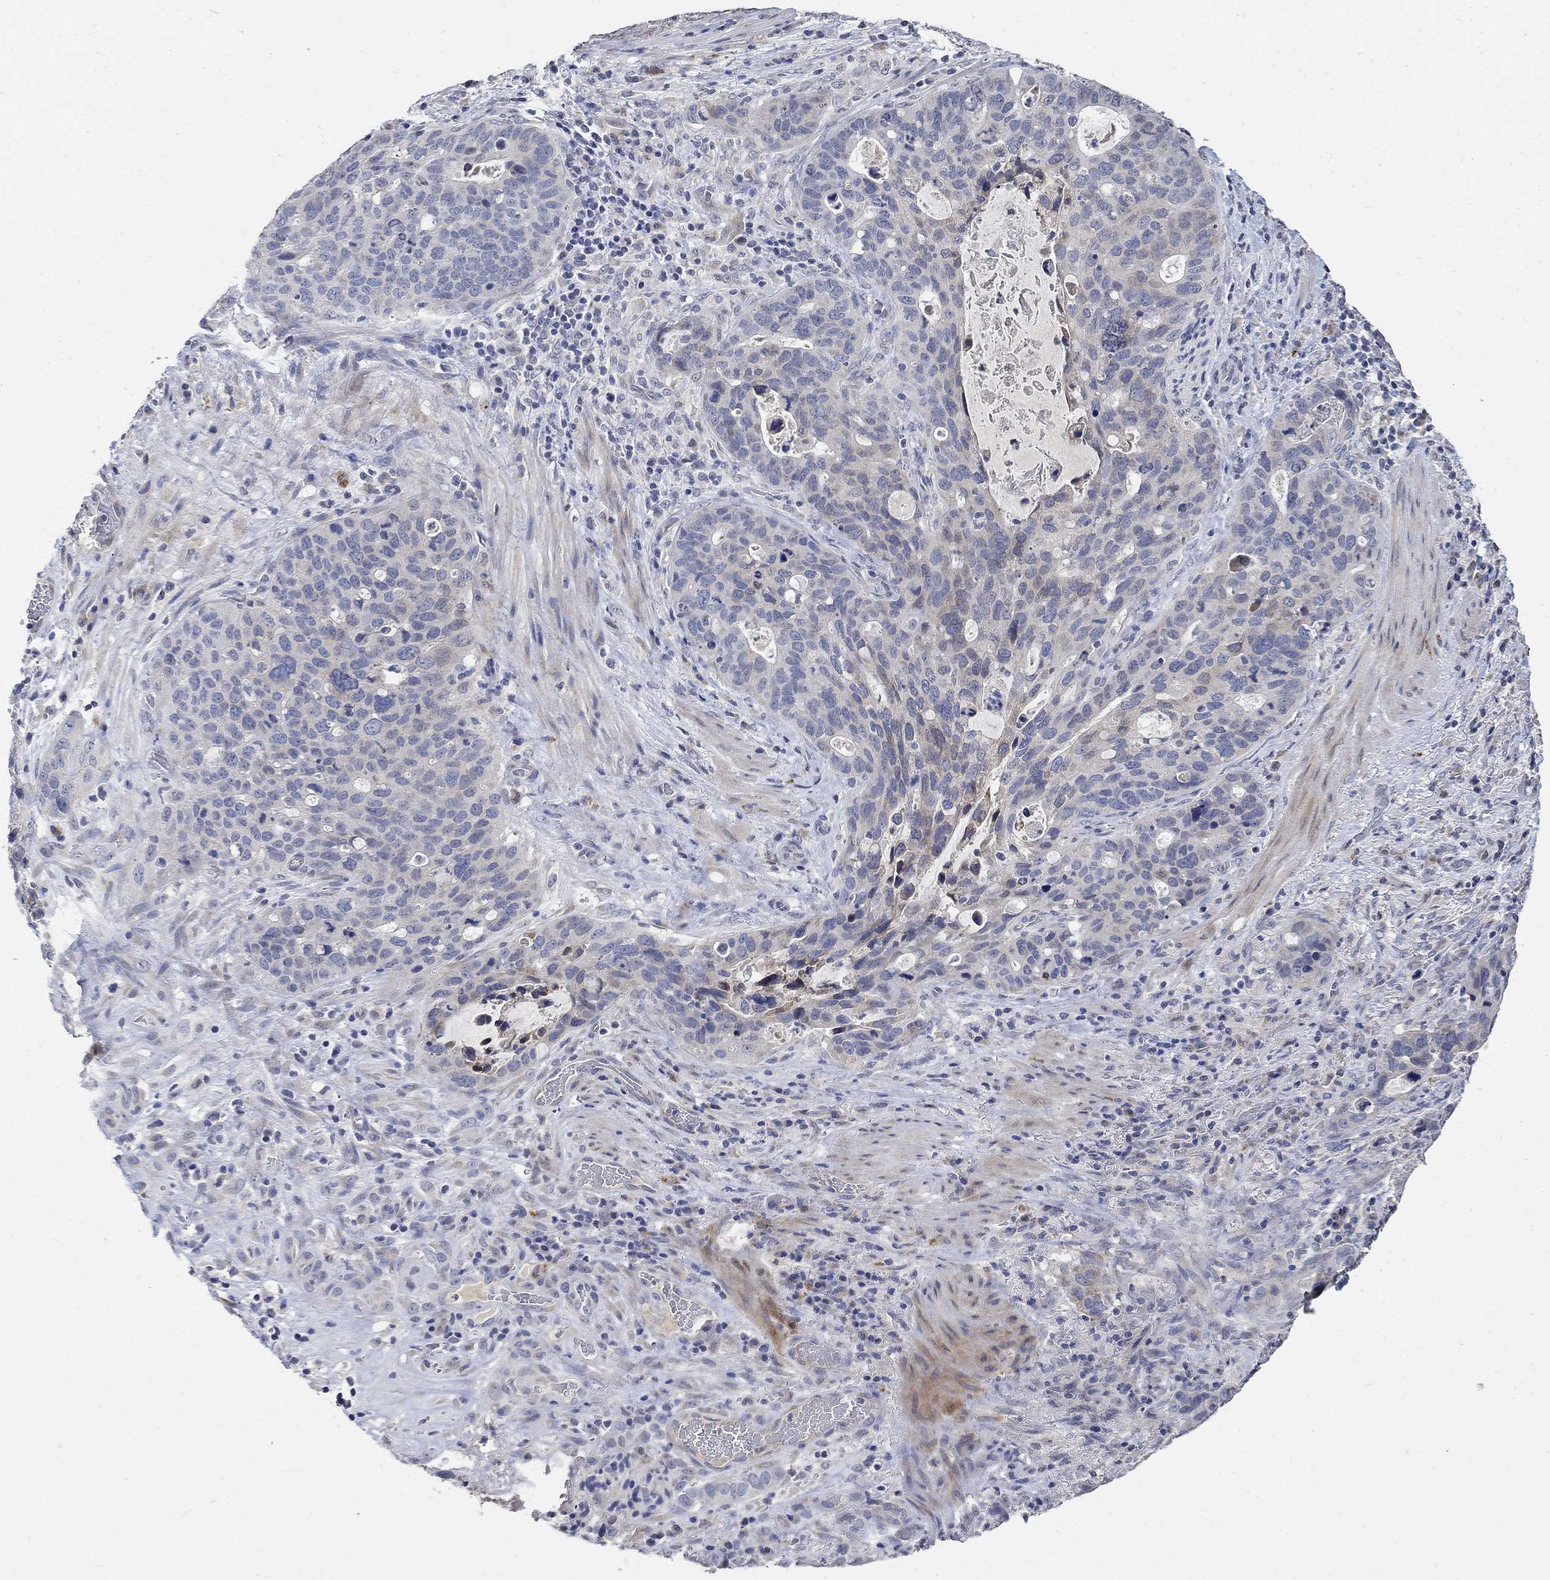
{"staining": {"intensity": "negative", "quantity": "none", "location": "none"}, "tissue": "stomach cancer", "cell_type": "Tumor cells", "image_type": "cancer", "snomed": [{"axis": "morphology", "description": "Adenocarcinoma, NOS"}, {"axis": "topography", "description": "Stomach"}], "caption": "Tumor cells show no significant staining in stomach adenocarcinoma. The staining is performed using DAB brown chromogen with nuclei counter-stained in using hematoxylin.", "gene": "TMEM169", "patient": {"sex": "male", "age": 54}}